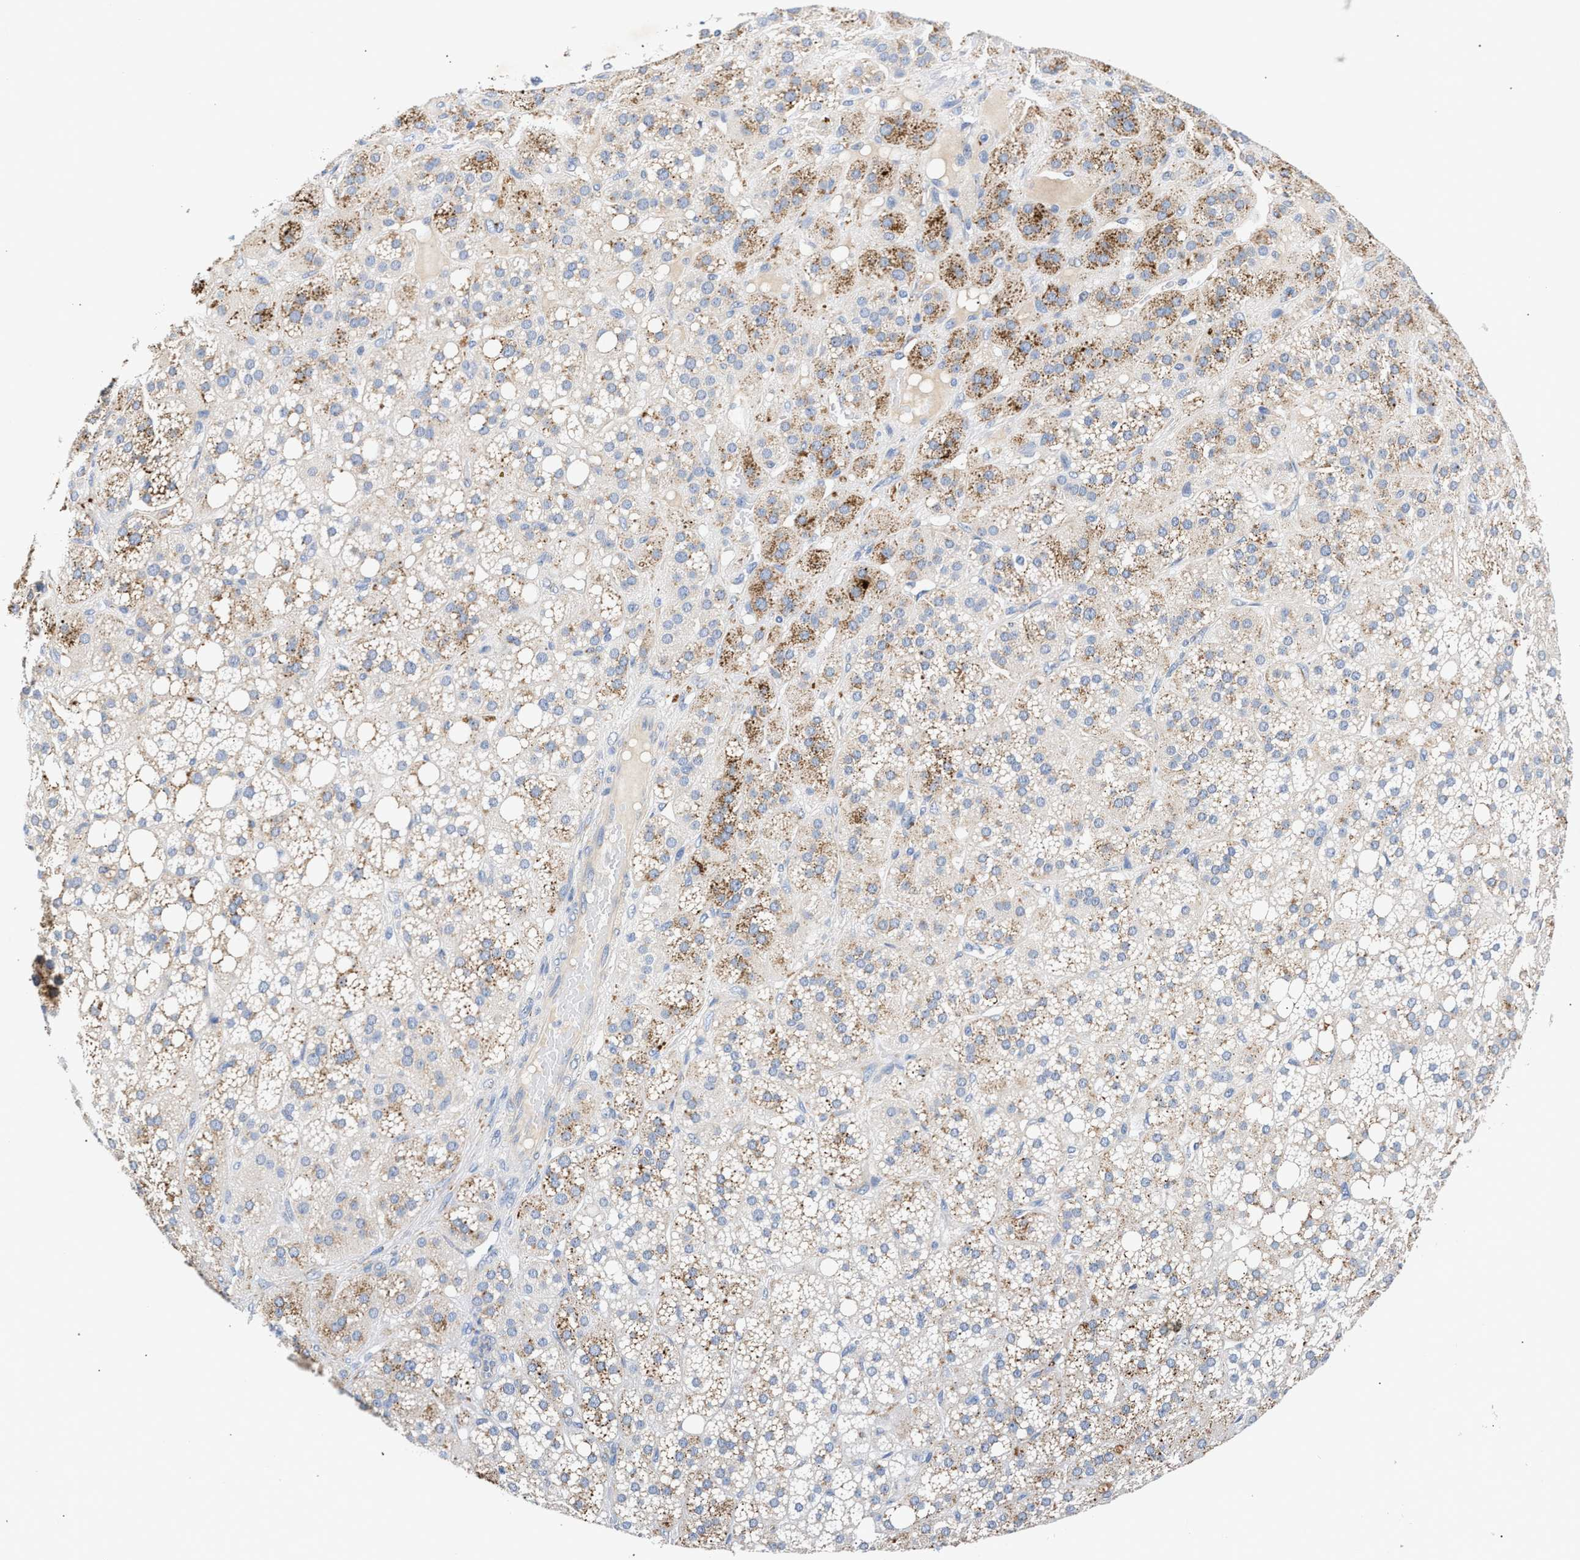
{"staining": {"intensity": "moderate", "quantity": "<25%", "location": "cytoplasmic/membranous"}, "tissue": "adrenal gland", "cell_type": "Glandular cells", "image_type": "normal", "snomed": [{"axis": "morphology", "description": "Normal tissue, NOS"}, {"axis": "topography", "description": "Adrenal gland"}], "caption": "Glandular cells demonstrate low levels of moderate cytoplasmic/membranous staining in approximately <25% of cells in benign human adrenal gland. The protein is stained brown, and the nuclei are stained in blue (DAB (3,3'-diaminobenzidine) IHC with brightfield microscopy, high magnification).", "gene": "CCDC146", "patient": {"sex": "female", "age": 59}}